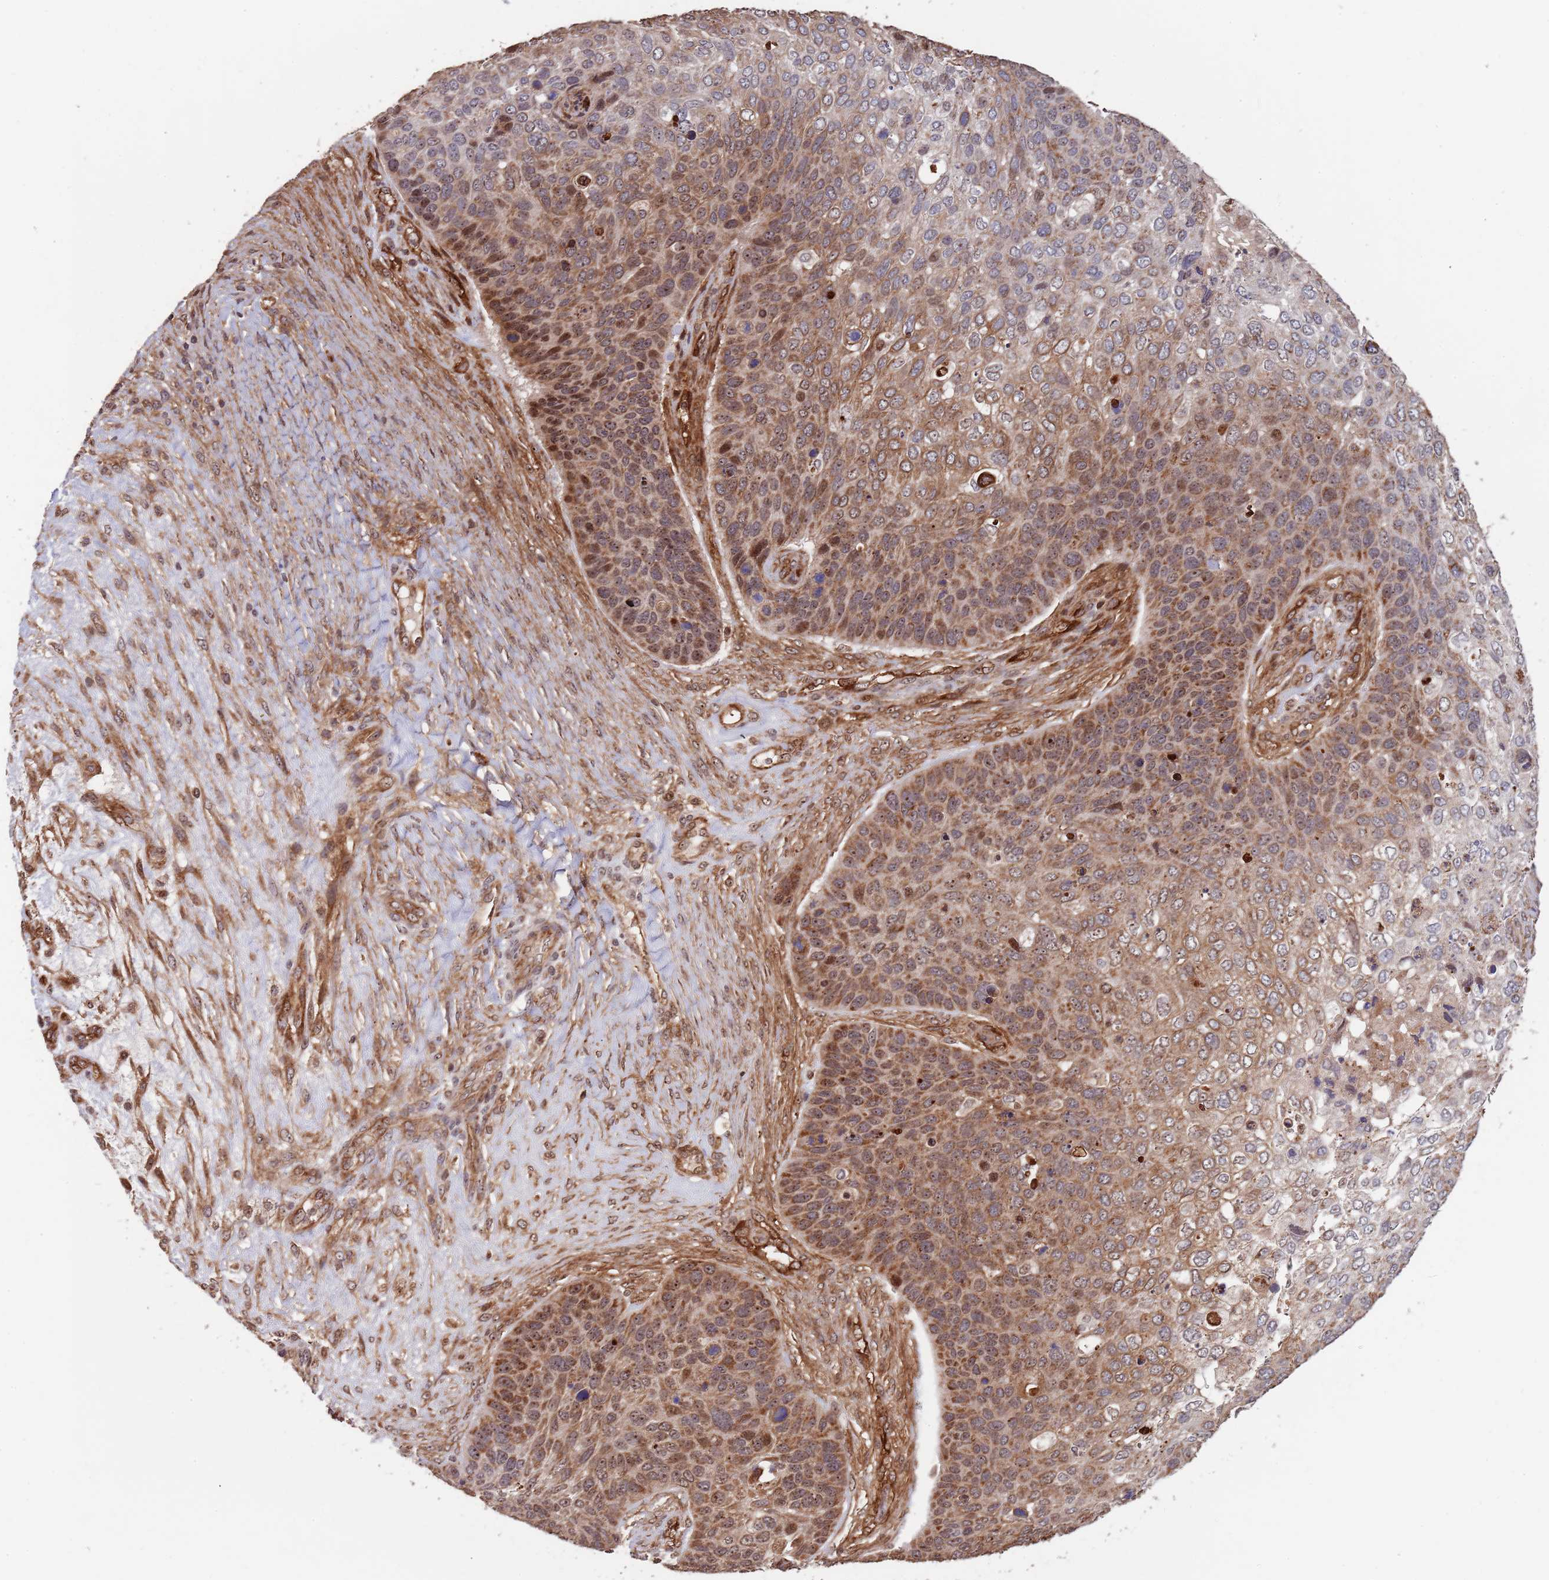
{"staining": {"intensity": "moderate", "quantity": "25%-75%", "location": "cytoplasmic/membranous,nuclear"}, "tissue": "skin cancer", "cell_type": "Tumor cells", "image_type": "cancer", "snomed": [{"axis": "morphology", "description": "Basal cell carcinoma"}, {"axis": "topography", "description": "Skin"}], "caption": "Immunohistochemical staining of human basal cell carcinoma (skin) shows medium levels of moderate cytoplasmic/membranous and nuclear protein positivity in approximately 25%-75% of tumor cells.", "gene": "DCHS1", "patient": {"sex": "female", "age": 74}}